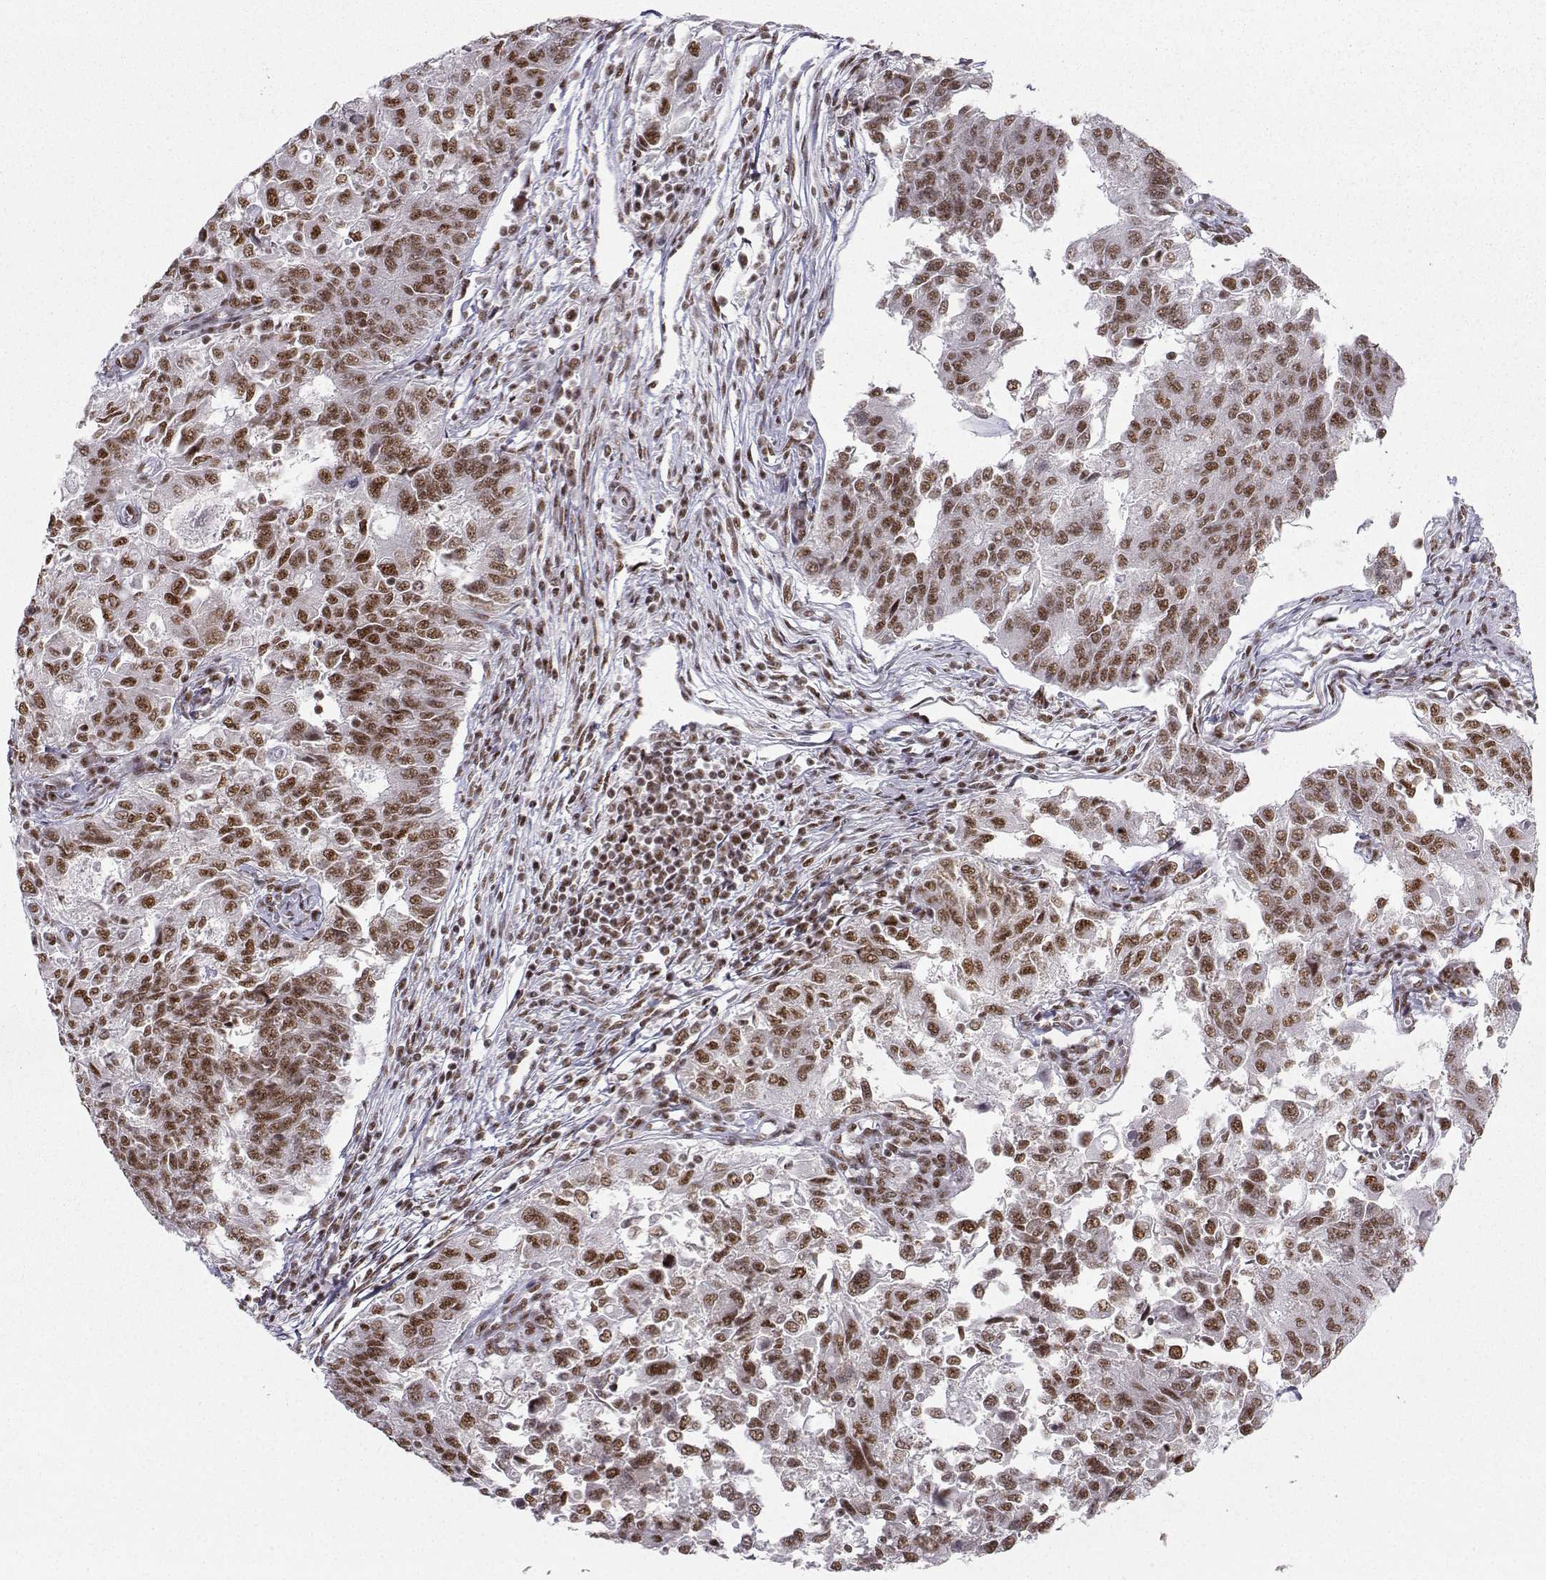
{"staining": {"intensity": "strong", "quantity": "25%-75%", "location": "nuclear"}, "tissue": "endometrial cancer", "cell_type": "Tumor cells", "image_type": "cancer", "snomed": [{"axis": "morphology", "description": "Adenocarcinoma, NOS"}, {"axis": "topography", "description": "Endometrium"}], "caption": "A micrograph of human adenocarcinoma (endometrial) stained for a protein displays strong nuclear brown staining in tumor cells.", "gene": "SNRPB2", "patient": {"sex": "female", "age": 43}}